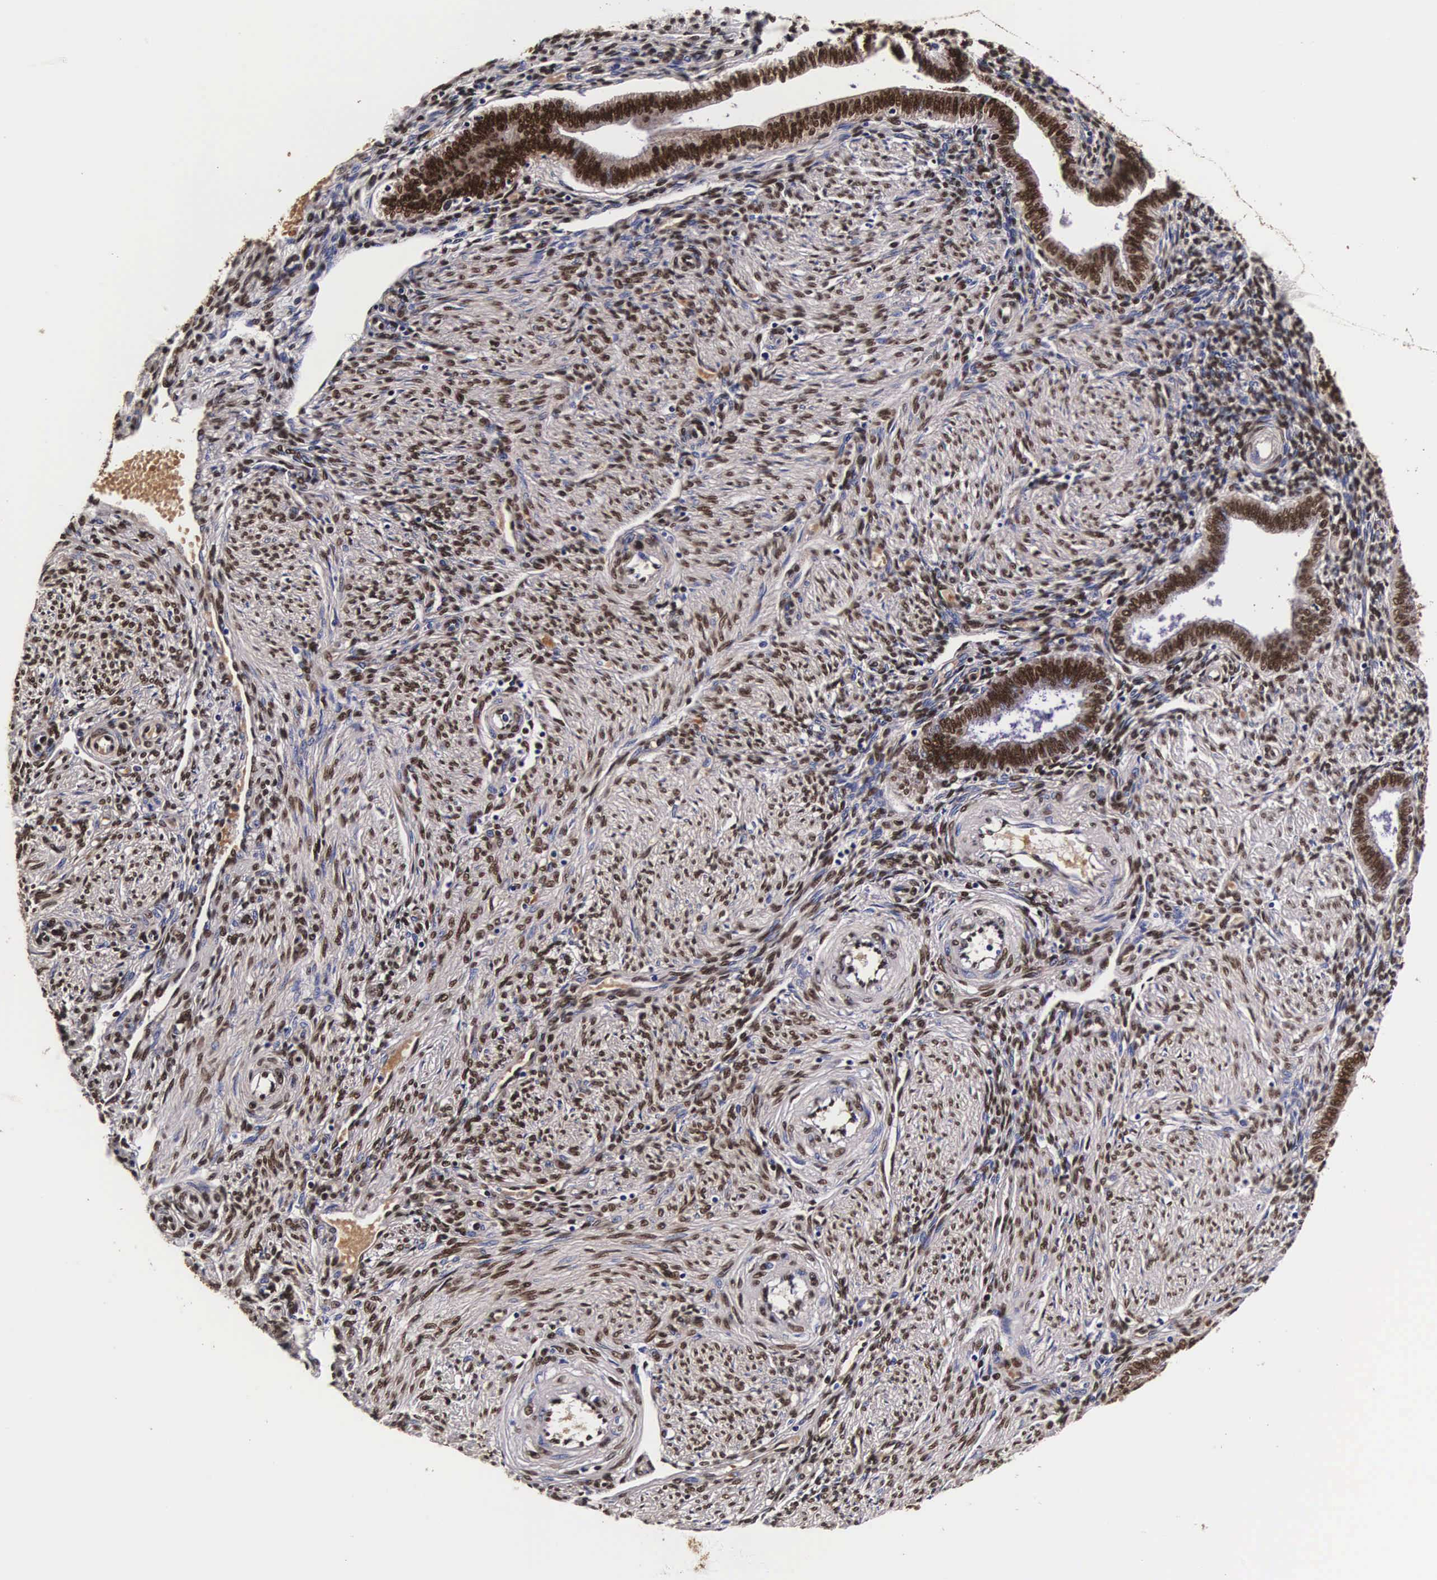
{"staining": {"intensity": "strong", "quantity": ">75%", "location": "nuclear"}, "tissue": "endometrium", "cell_type": "Cells in endometrial stroma", "image_type": "normal", "snomed": [{"axis": "morphology", "description": "Normal tissue, NOS"}, {"axis": "topography", "description": "Endometrium"}], "caption": "Brown immunohistochemical staining in normal human endometrium demonstrates strong nuclear expression in approximately >75% of cells in endometrial stroma.", "gene": "BCL2L2", "patient": {"sex": "female", "age": 36}}